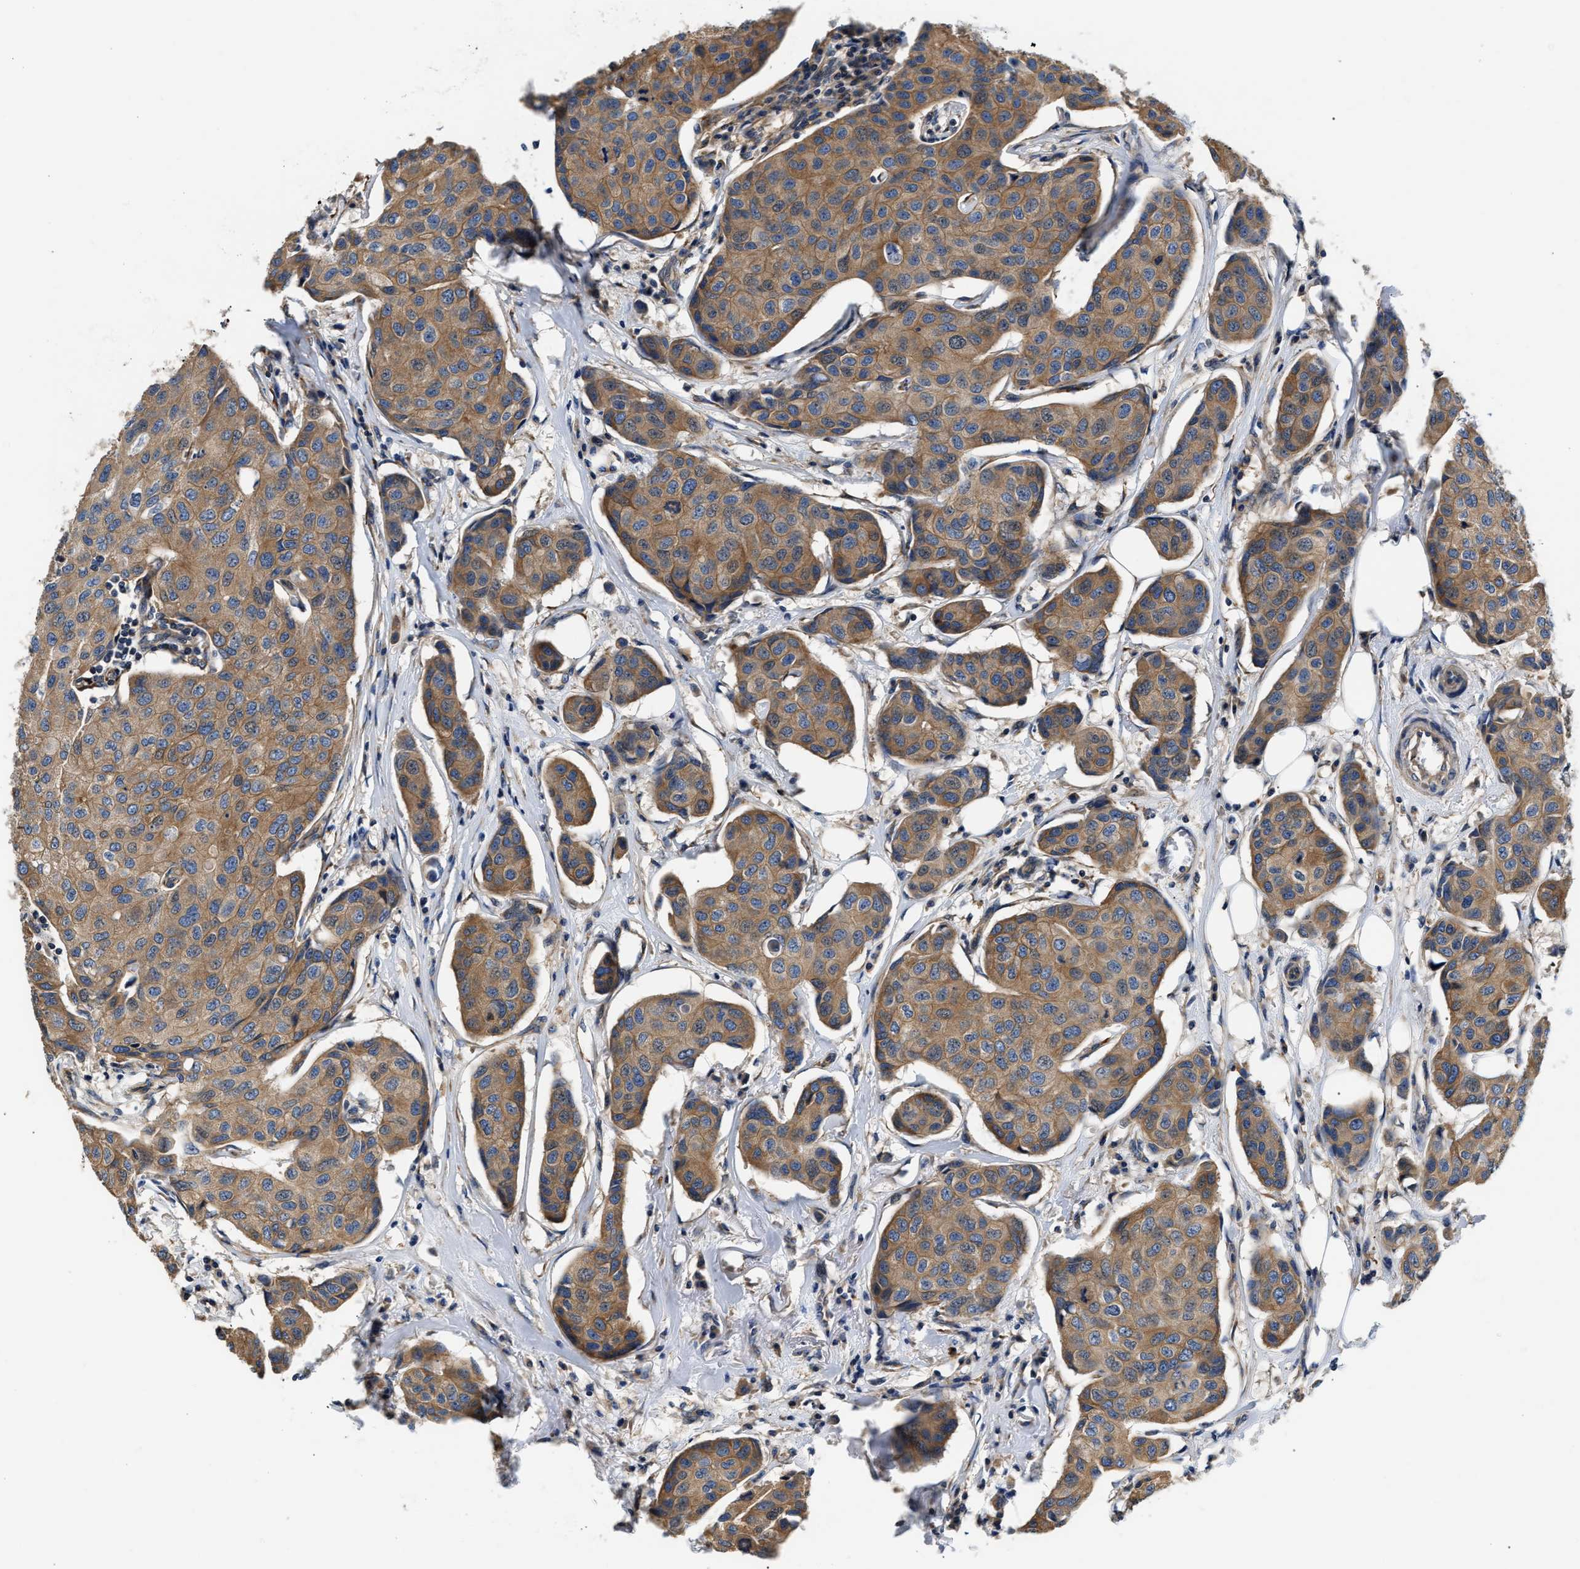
{"staining": {"intensity": "moderate", "quantity": ">75%", "location": "cytoplasmic/membranous"}, "tissue": "breast cancer", "cell_type": "Tumor cells", "image_type": "cancer", "snomed": [{"axis": "morphology", "description": "Duct carcinoma"}, {"axis": "topography", "description": "Breast"}], "caption": "This image displays breast cancer (invasive ductal carcinoma) stained with immunohistochemistry (IHC) to label a protein in brown. The cytoplasmic/membranous of tumor cells show moderate positivity for the protein. Nuclei are counter-stained blue.", "gene": "TEX2", "patient": {"sex": "female", "age": 80}}